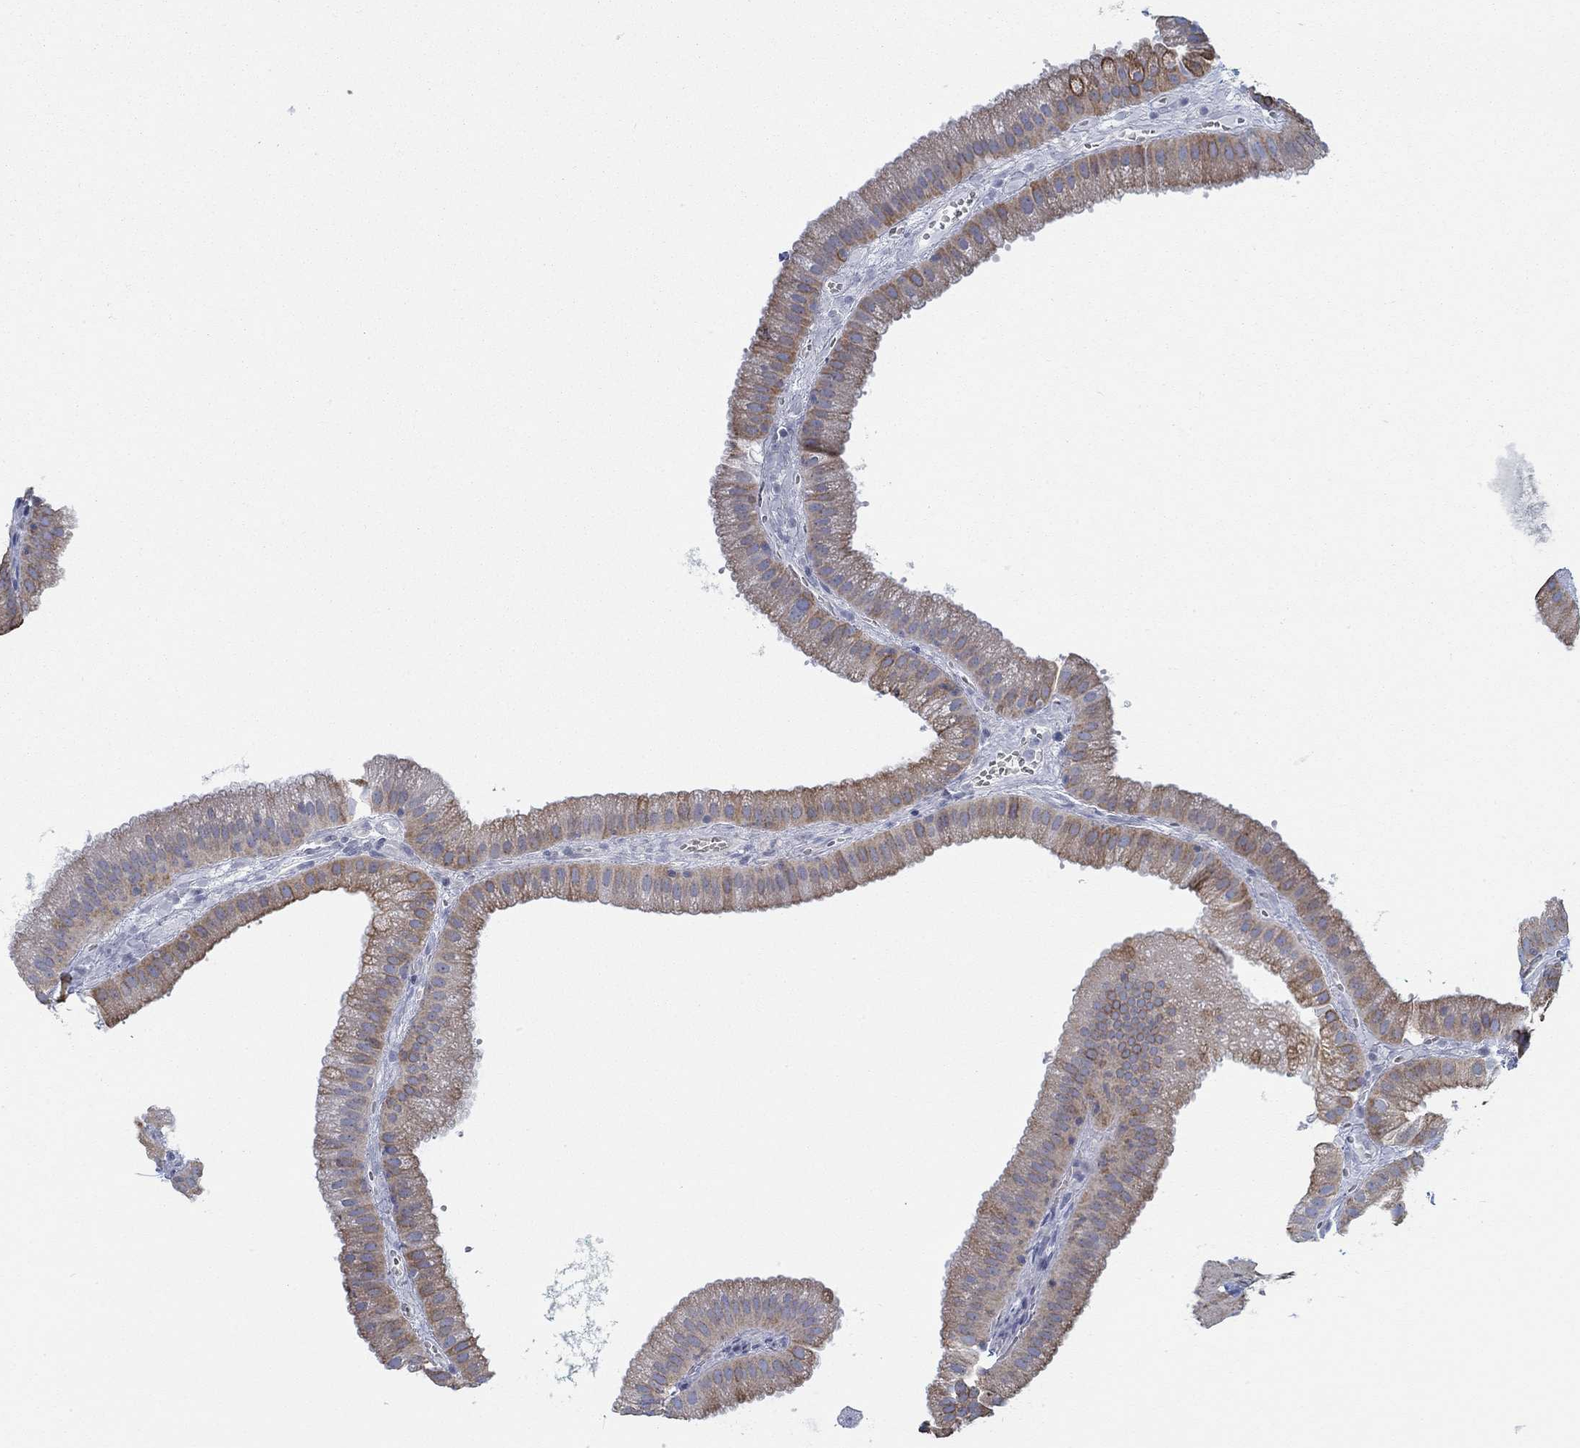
{"staining": {"intensity": "strong", "quantity": "25%-75%", "location": "cytoplasmic/membranous"}, "tissue": "gallbladder", "cell_type": "Glandular cells", "image_type": "normal", "snomed": [{"axis": "morphology", "description": "Normal tissue, NOS"}, {"axis": "topography", "description": "Gallbladder"}], "caption": "Immunohistochemical staining of normal gallbladder displays 25%-75% levels of strong cytoplasmic/membranous protein expression in approximately 25%-75% of glandular cells. The staining is performed using DAB (3,3'-diaminobenzidine) brown chromogen to label protein expression. The nuclei are counter-stained blue using hematoxylin.", "gene": "STC2", "patient": {"sex": "male", "age": 67}}